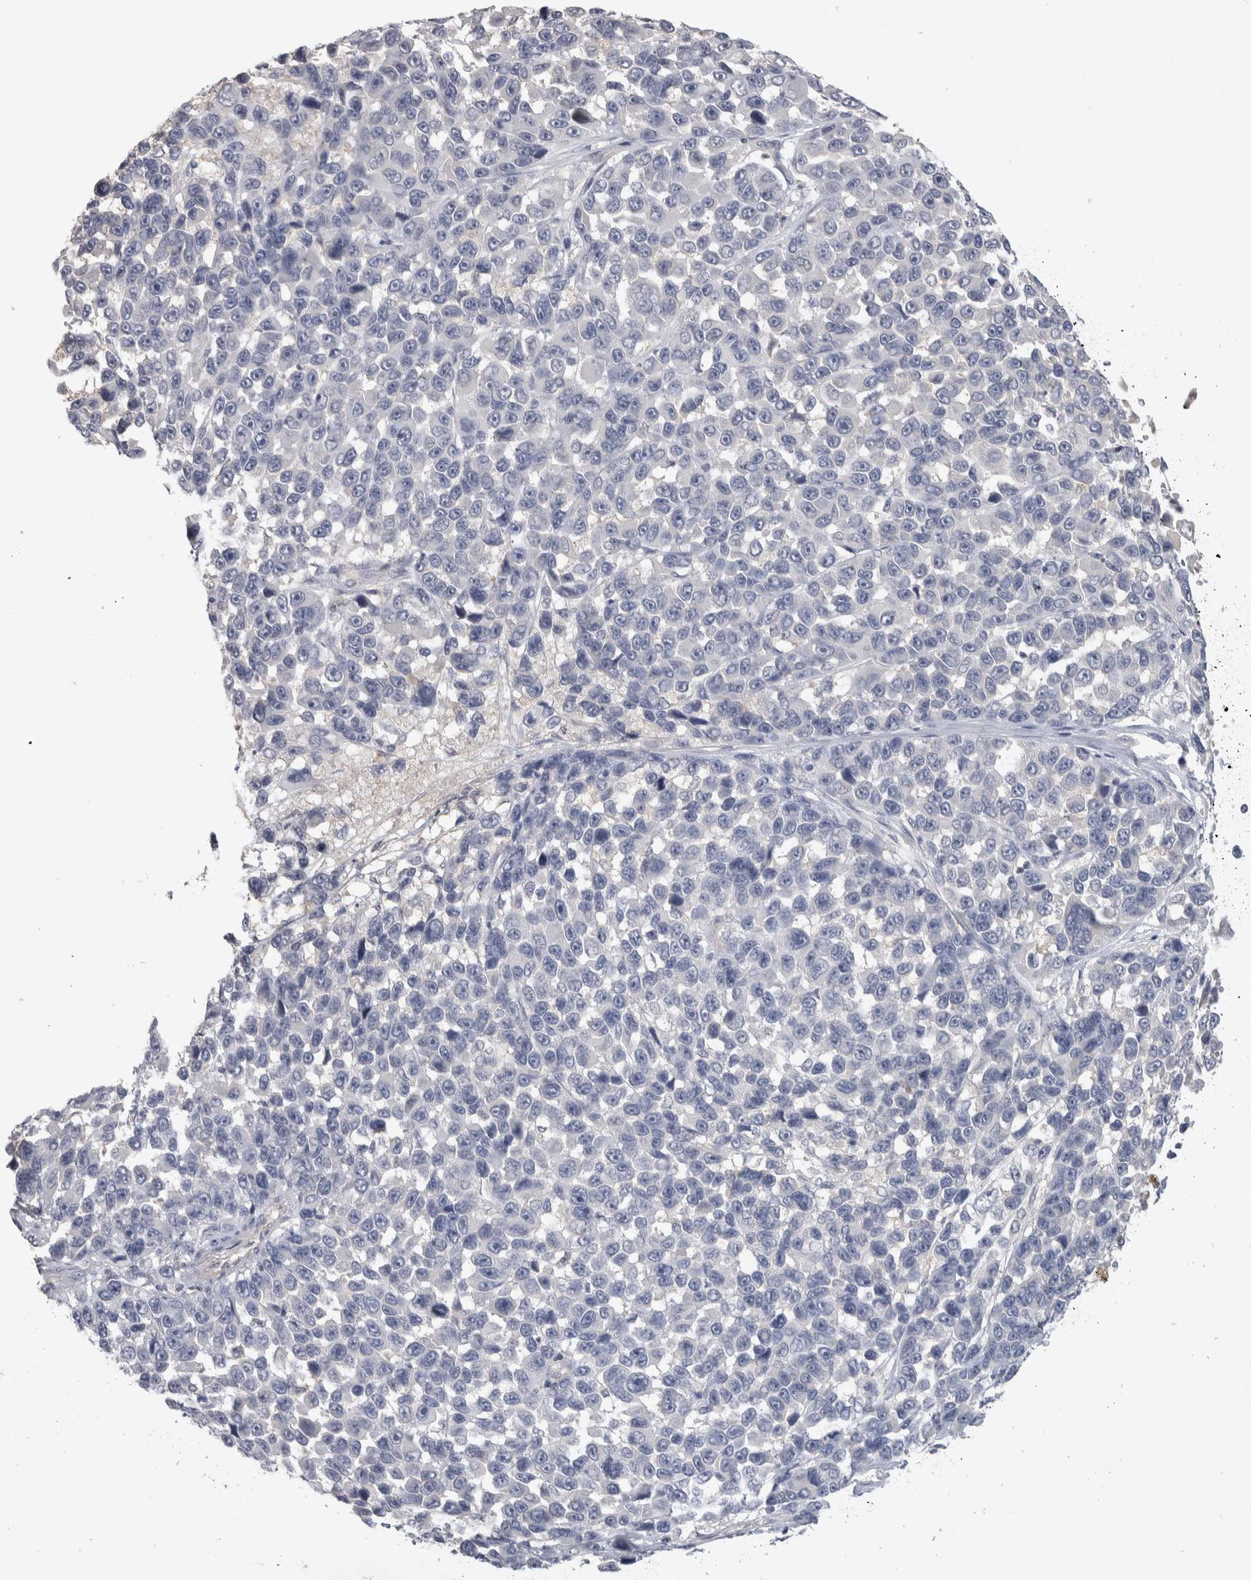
{"staining": {"intensity": "negative", "quantity": "none", "location": "none"}, "tissue": "melanoma", "cell_type": "Tumor cells", "image_type": "cancer", "snomed": [{"axis": "morphology", "description": "Malignant melanoma, NOS"}, {"axis": "topography", "description": "Skin"}], "caption": "Tumor cells show no significant protein positivity in malignant melanoma.", "gene": "NFKB2", "patient": {"sex": "male", "age": 53}}